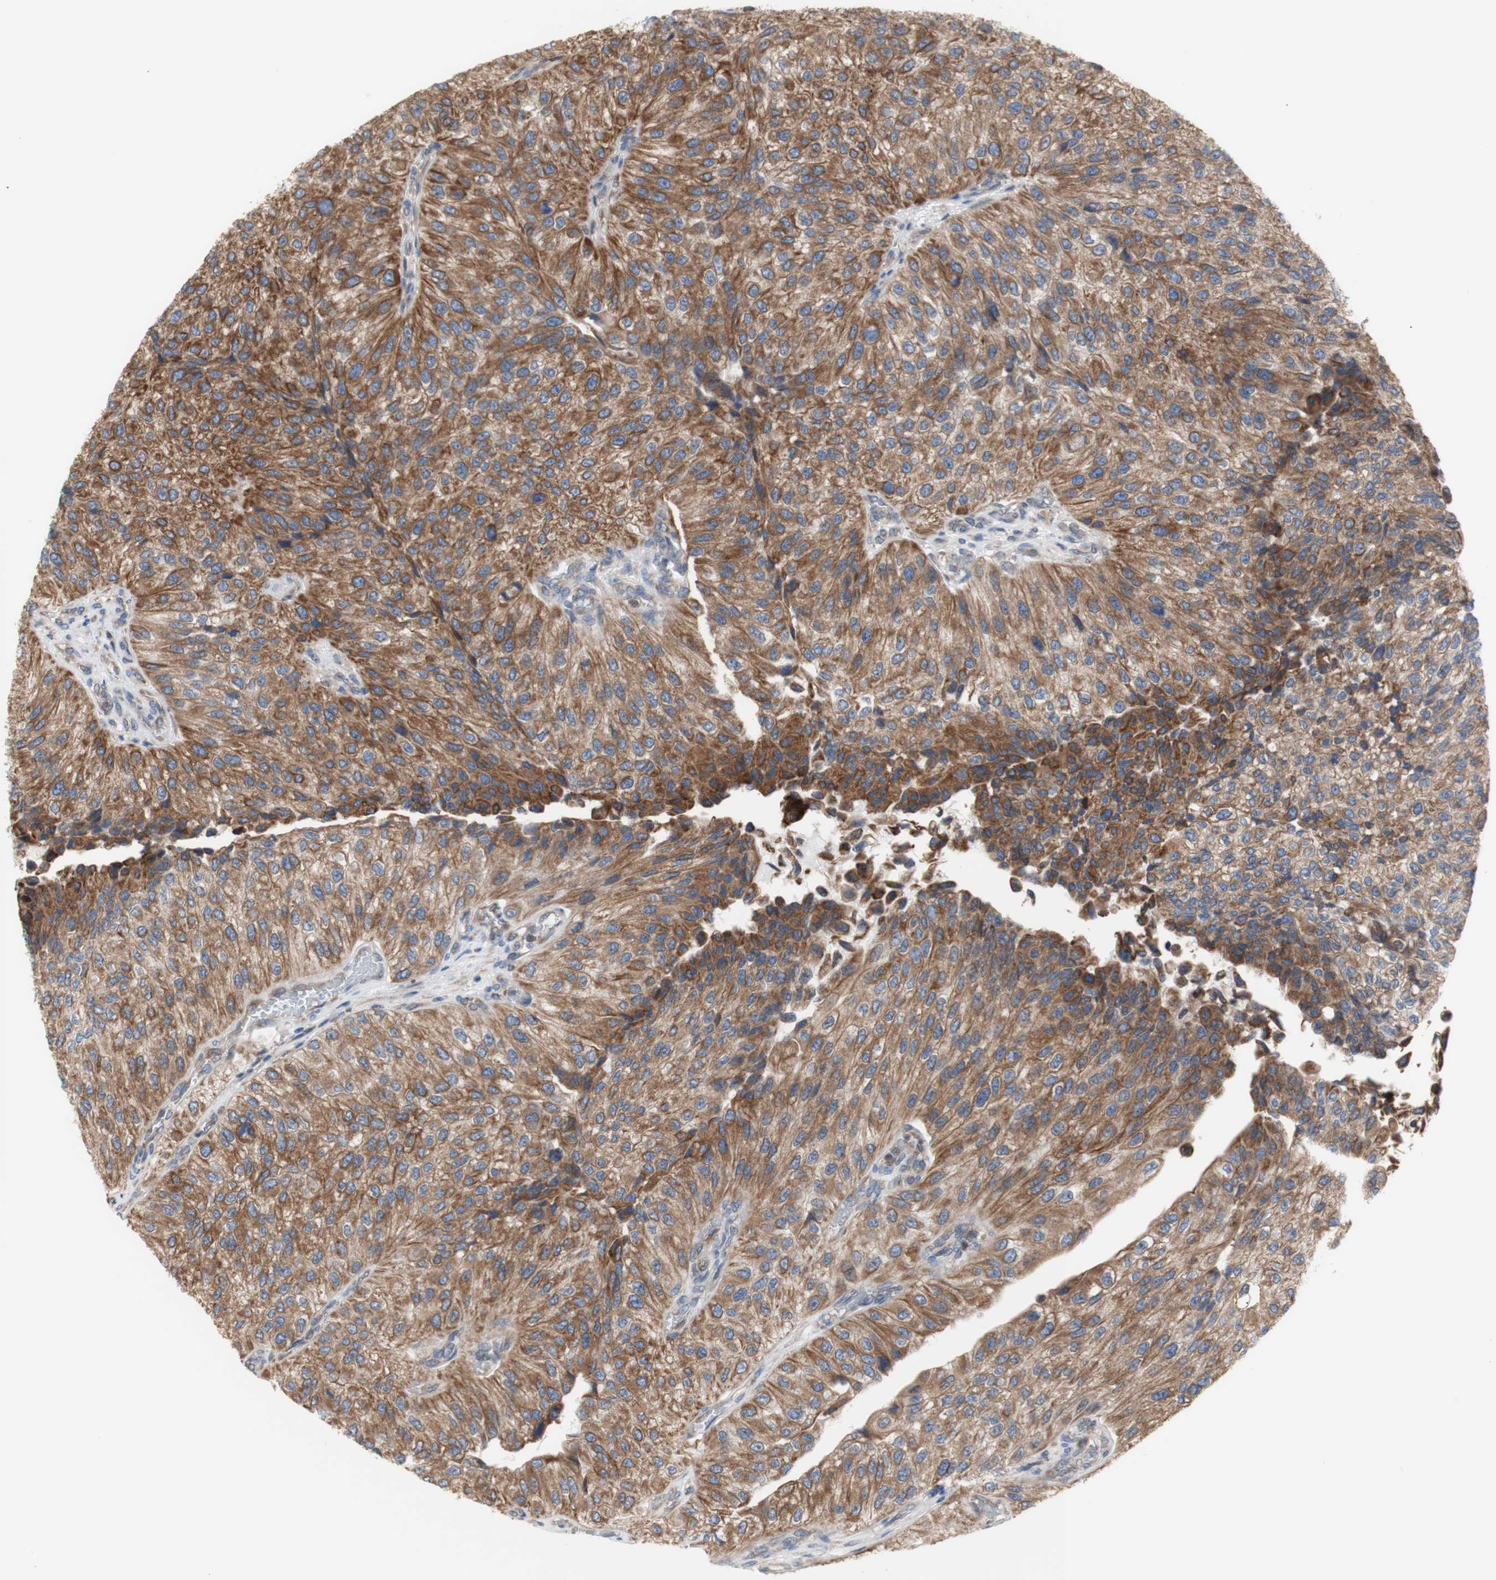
{"staining": {"intensity": "strong", "quantity": ">75%", "location": "cytoplasmic/membranous"}, "tissue": "urothelial cancer", "cell_type": "Tumor cells", "image_type": "cancer", "snomed": [{"axis": "morphology", "description": "Urothelial carcinoma, High grade"}, {"axis": "topography", "description": "Kidney"}, {"axis": "topography", "description": "Urinary bladder"}], "caption": "A photomicrograph of human urothelial carcinoma (high-grade) stained for a protein exhibits strong cytoplasmic/membranous brown staining in tumor cells.", "gene": "ERLIN1", "patient": {"sex": "male", "age": 77}}